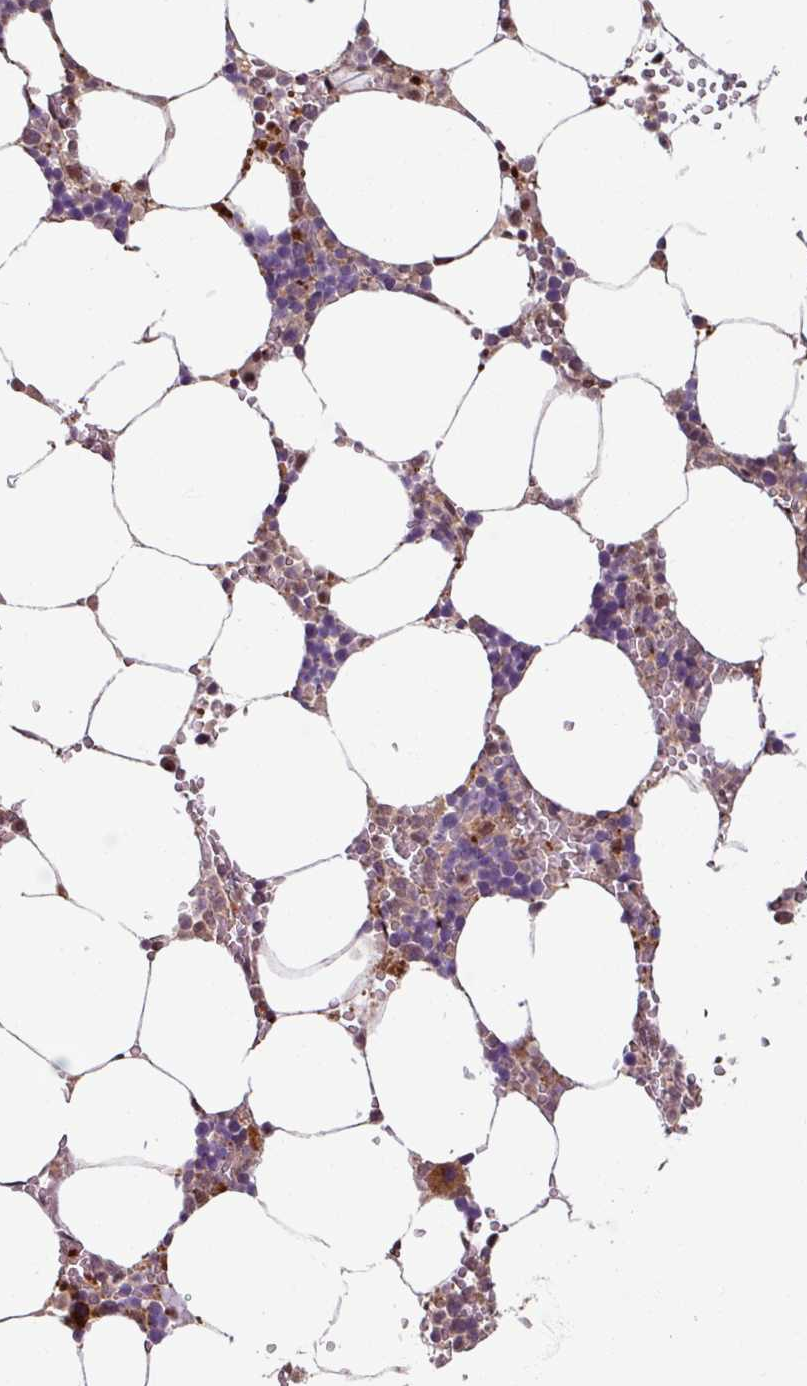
{"staining": {"intensity": "moderate", "quantity": "25%-75%", "location": "cytoplasmic/membranous,nuclear"}, "tissue": "bone marrow", "cell_type": "Hematopoietic cells", "image_type": "normal", "snomed": [{"axis": "morphology", "description": "Normal tissue, NOS"}, {"axis": "topography", "description": "Bone marrow"}], "caption": "Immunohistochemistry (IHC) (DAB) staining of benign bone marrow demonstrates moderate cytoplasmic/membranous,nuclear protein expression in approximately 25%-75% of hematopoietic cells.", "gene": "OR6B1", "patient": {"sex": "male", "age": 70}}